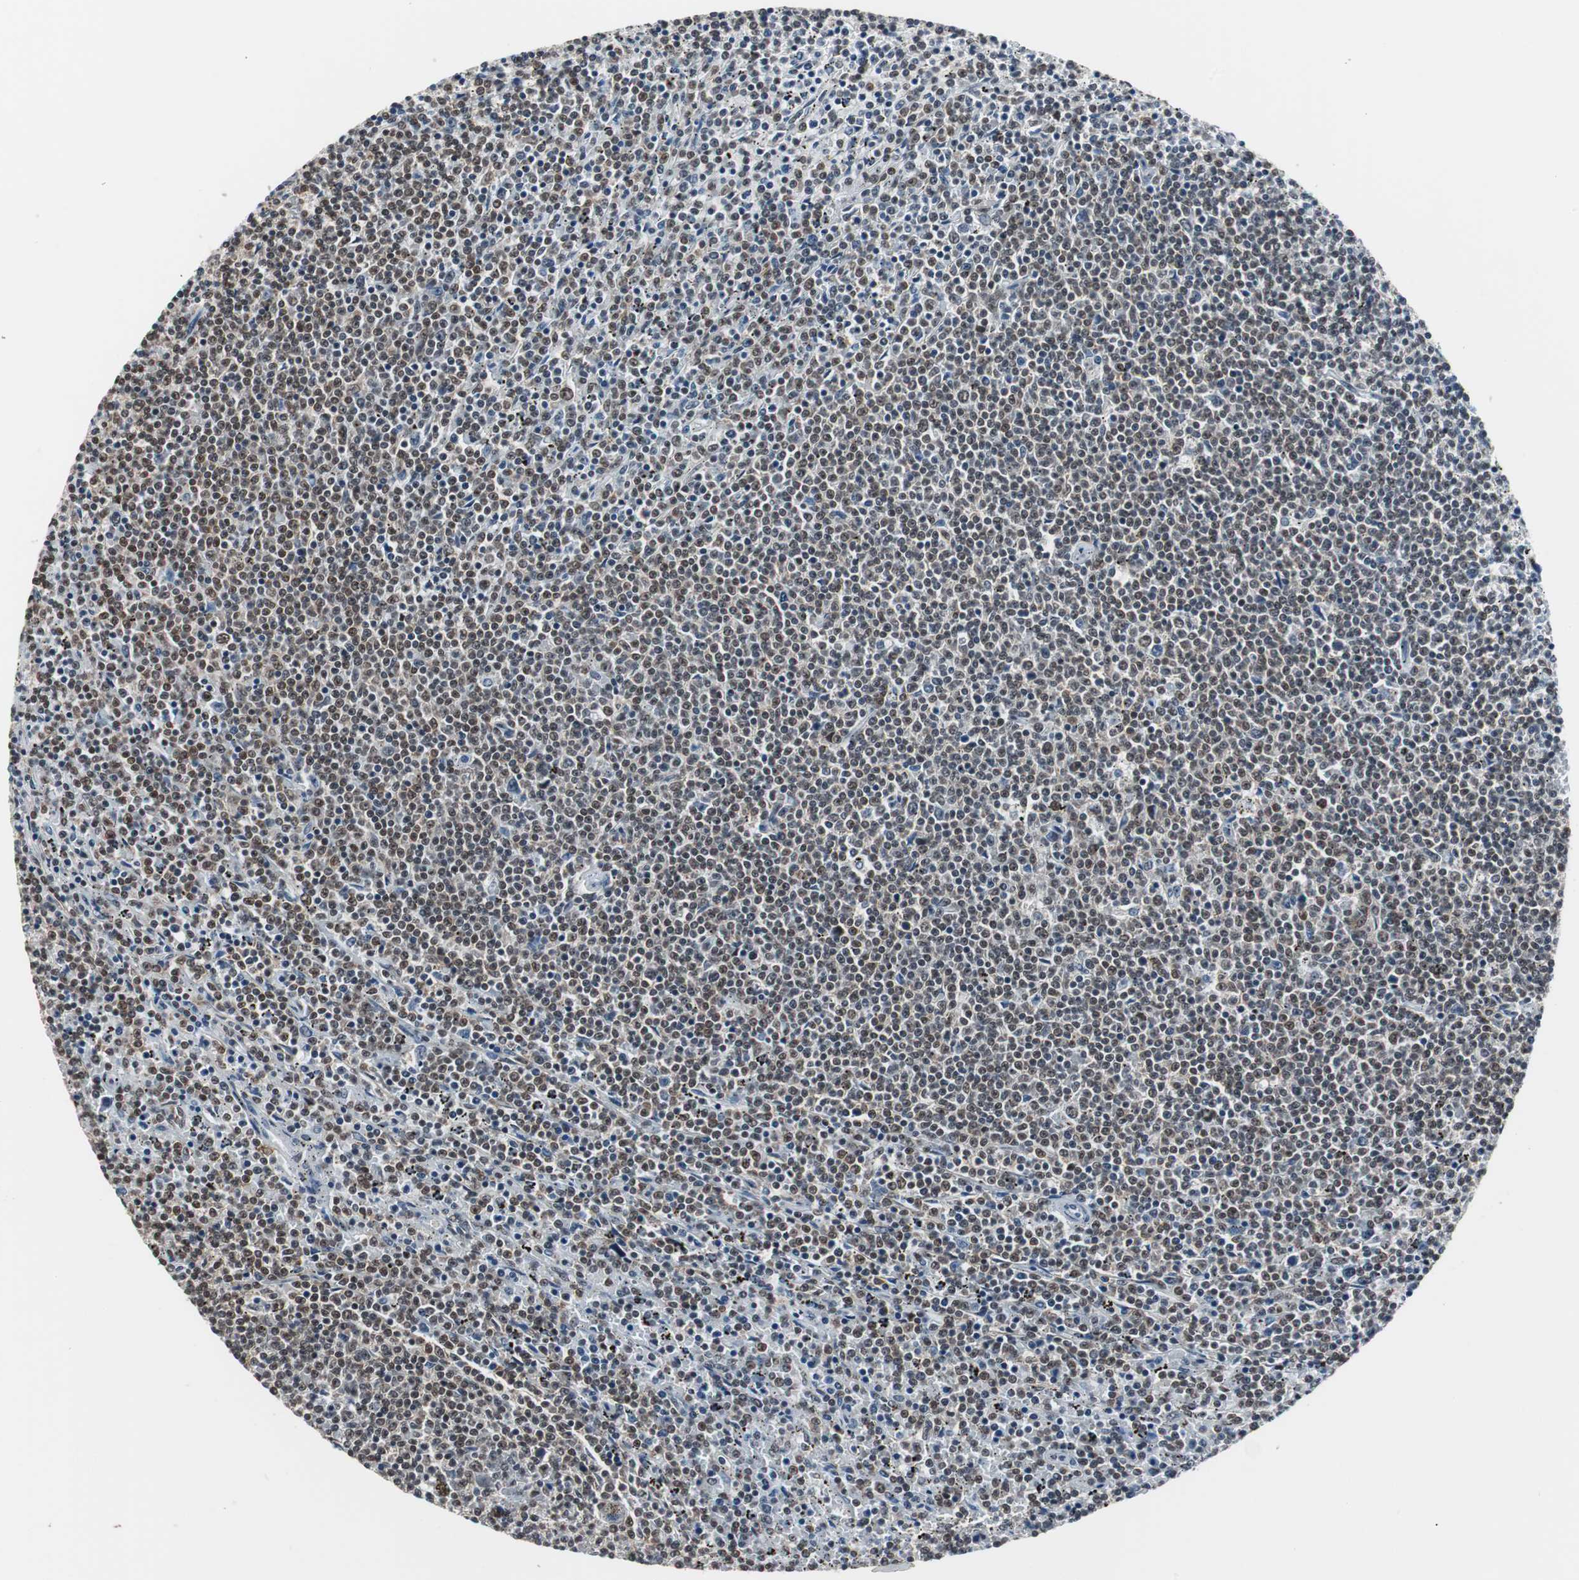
{"staining": {"intensity": "moderate", "quantity": ">75%", "location": "nuclear"}, "tissue": "lymphoma", "cell_type": "Tumor cells", "image_type": "cancer", "snomed": [{"axis": "morphology", "description": "Malignant lymphoma, non-Hodgkin's type, Low grade"}, {"axis": "topography", "description": "Spleen"}], "caption": "Moderate nuclear expression is identified in approximately >75% of tumor cells in lymphoma.", "gene": "TAF7", "patient": {"sex": "female", "age": 50}}